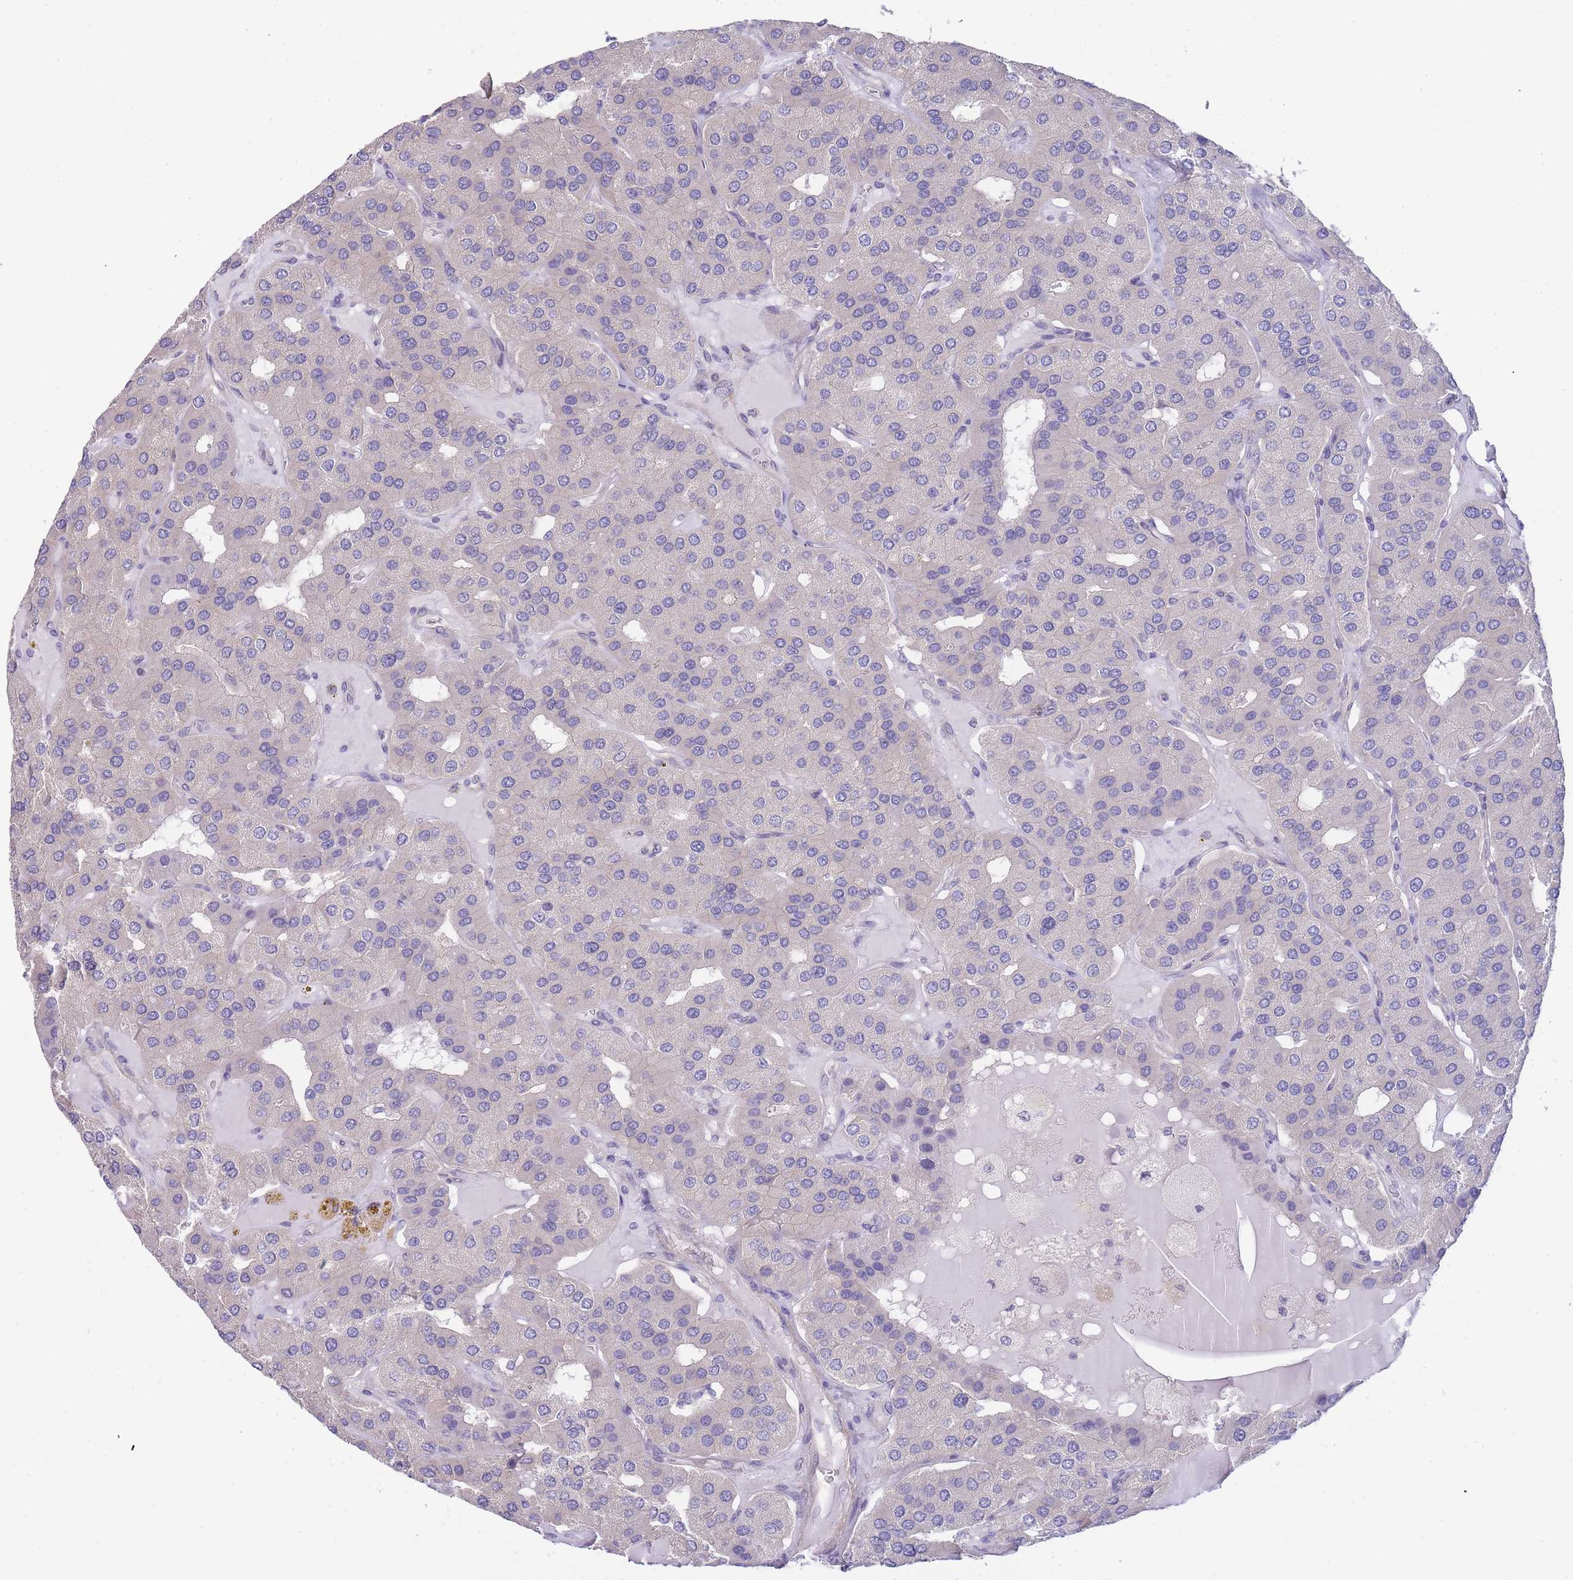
{"staining": {"intensity": "negative", "quantity": "none", "location": "none"}, "tissue": "parathyroid gland", "cell_type": "Glandular cells", "image_type": "normal", "snomed": [{"axis": "morphology", "description": "Normal tissue, NOS"}, {"axis": "morphology", "description": "Adenoma, NOS"}, {"axis": "topography", "description": "Parathyroid gland"}], "caption": "Glandular cells are negative for brown protein staining in benign parathyroid gland. Brightfield microscopy of immunohistochemistry stained with DAB (brown) and hematoxylin (blue), captured at high magnification.", "gene": "SMC6", "patient": {"sex": "female", "age": 86}}